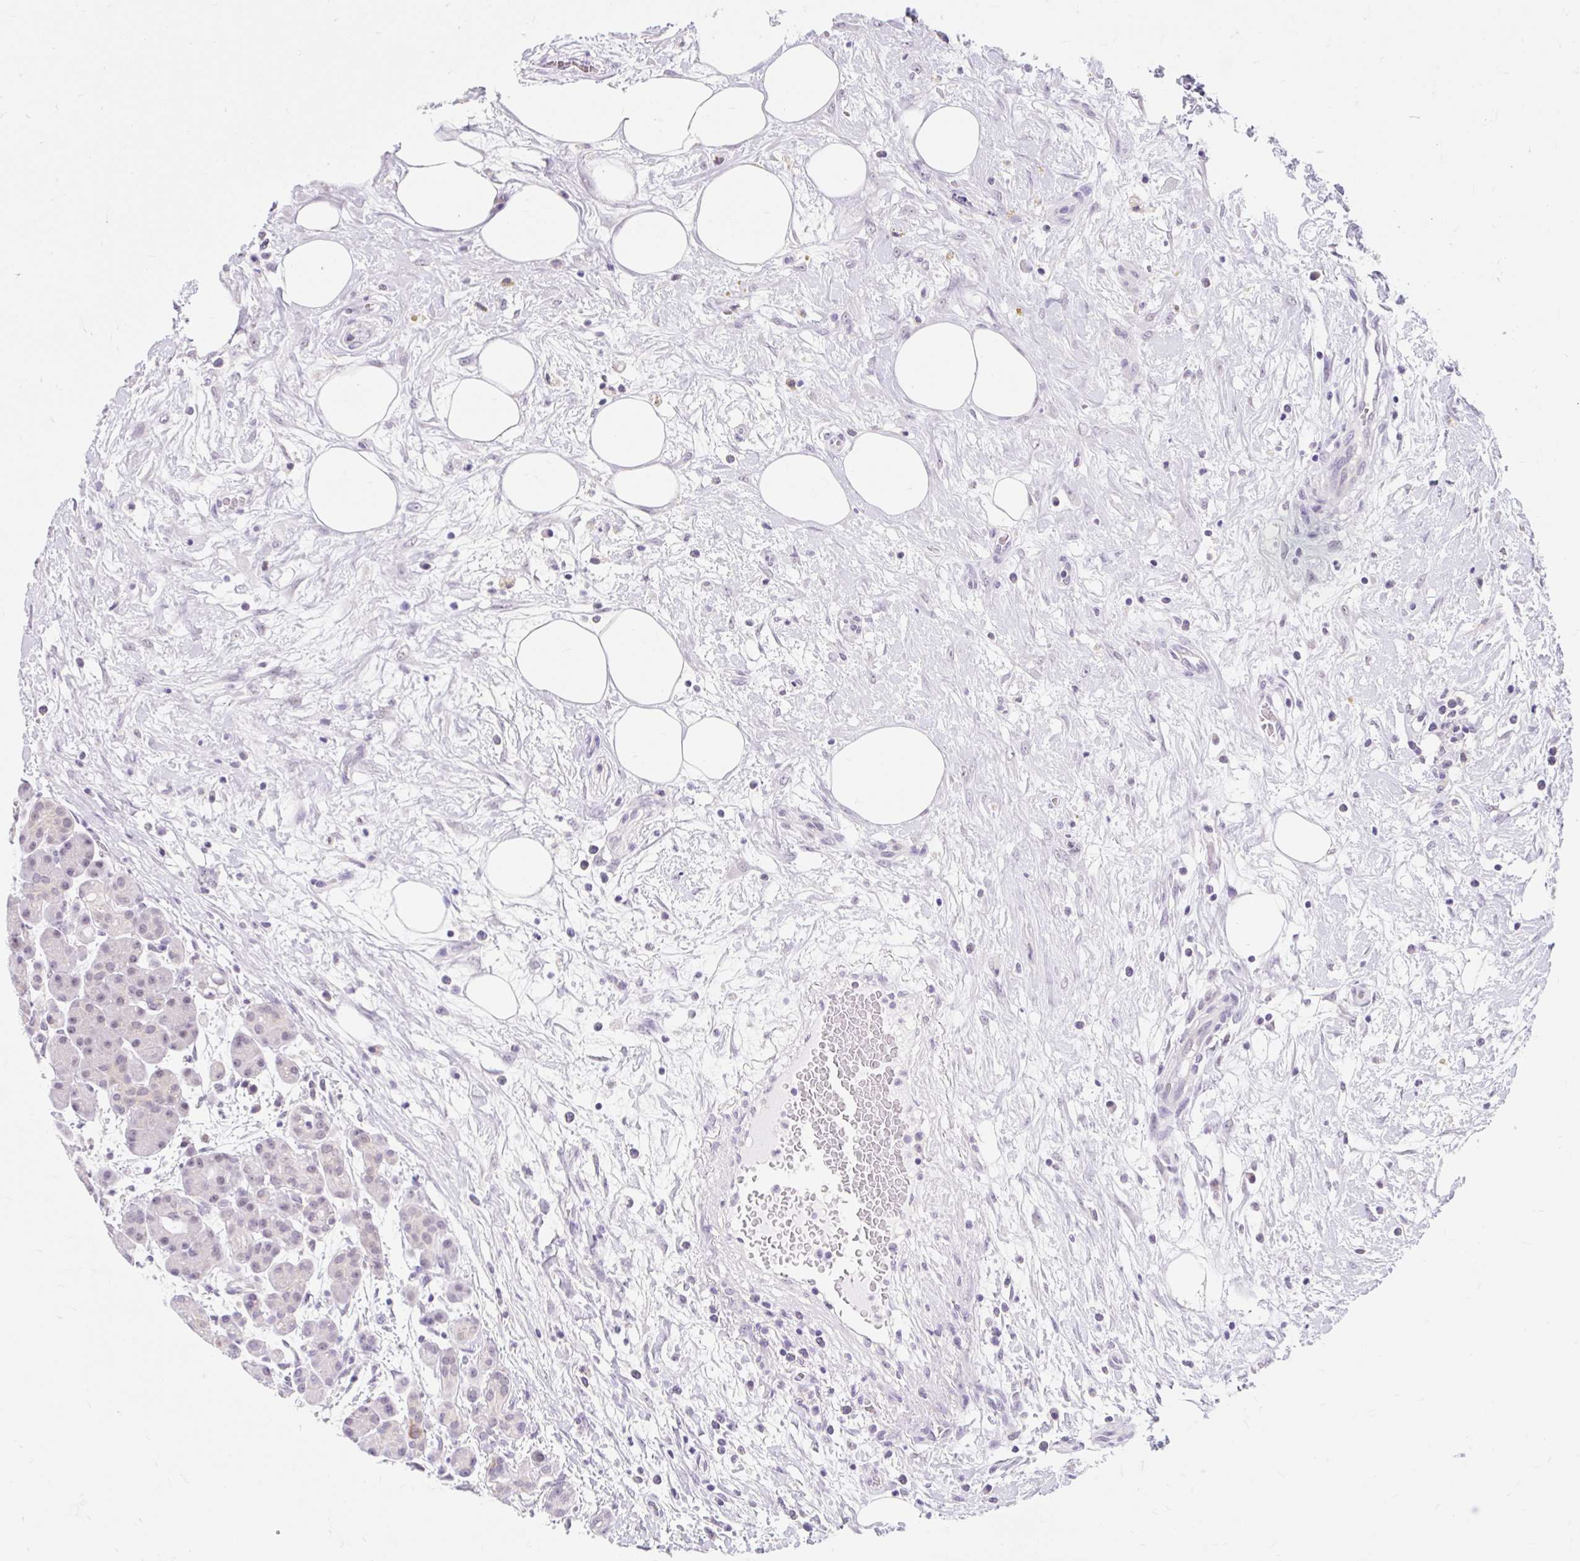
{"staining": {"intensity": "moderate", "quantity": "<25%", "location": "cytoplasmic/membranous"}, "tissue": "pancreas", "cell_type": "Exocrine glandular cells", "image_type": "normal", "snomed": [{"axis": "morphology", "description": "Normal tissue, NOS"}, {"axis": "topography", "description": "Pancreas"}], "caption": "Moderate cytoplasmic/membranous staining for a protein is present in approximately <25% of exocrine glandular cells of normal pancreas using immunohistochemistry (IHC).", "gene": "ITPK1", "patient": {"sex": "male", "age": 63}}